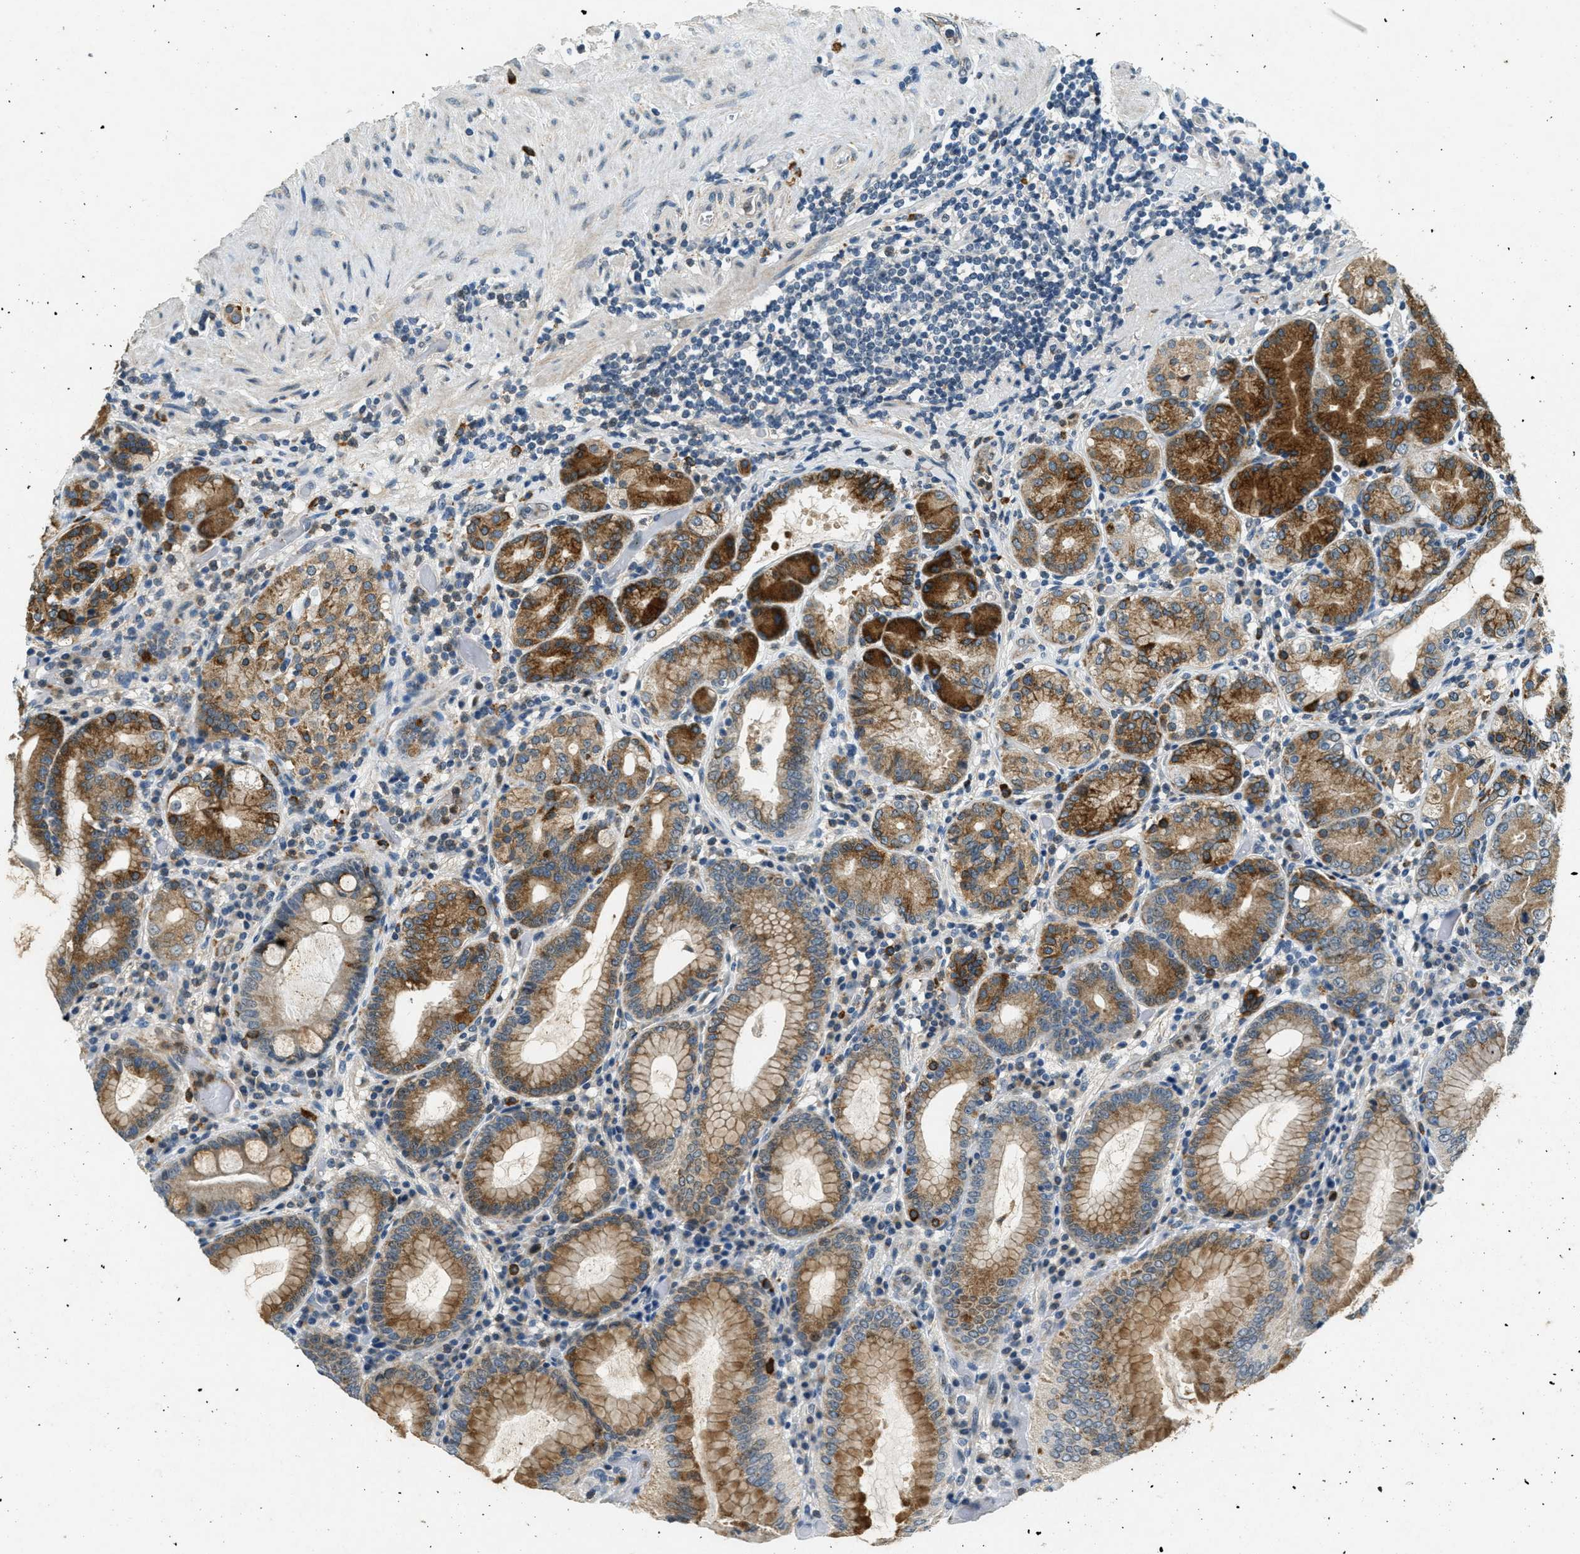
{"staining": {"intensity": "strong", "quantity": ">75%", "location": "cytoplasmic/membranous"}, "tissue": "stomach", "cell_type": "Glandular cells", "image_type": "normal", "snomed": [{"axis": "morphology", "description": "Normal tissue, NOS"}, {"axis": "topography", "description": "Stomach, lower"}], "caption": "Immunohistochemistry photomicrograph of normal stomach: human stomach stained using IHC demonstrates high levels of strong protein expression localized specifically in the cytoplasmic/membranous of glandular cells, appearing as a cytoplasmic/membranous brown color.", "gene": "RAB3D", "patient": {"sex": "female", "age": 76}}